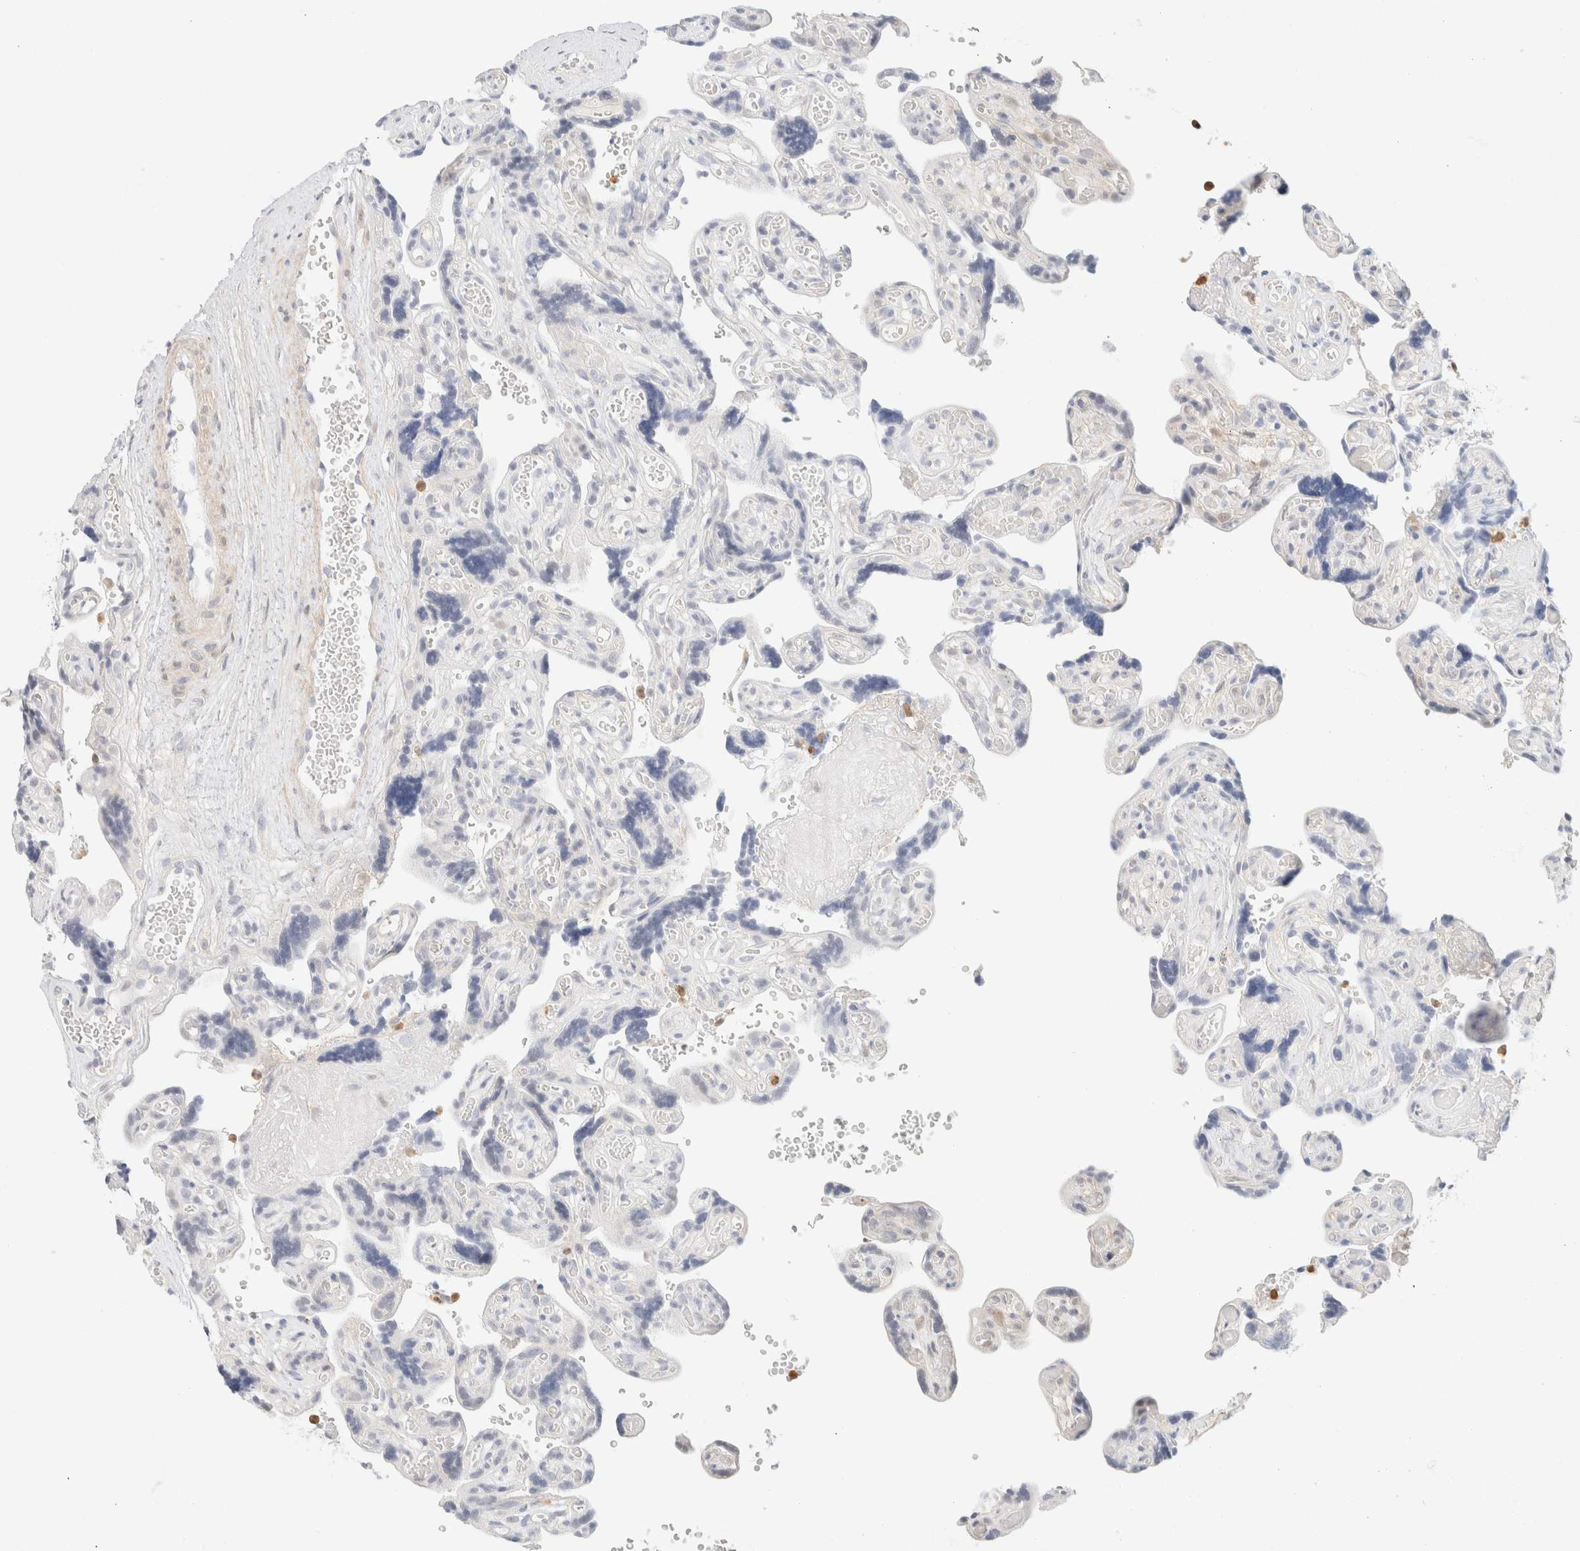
{"staining": {"intensity": "negative", "quantity": "none", "location": "none"}, "tissue": "placenta", "cell_type": "Decidual cells", "image_type": "normal", "snomed": [{"axis": "morphology", "description": "Normal tissue, NOS"}, {"axis": "topography", "description": "Placenta"}], "caption": "The micrograph displays no significant positivity in decidual cells of placenta.", "gene": "GPI", "patient": {"sex": "female", "age": 30}}